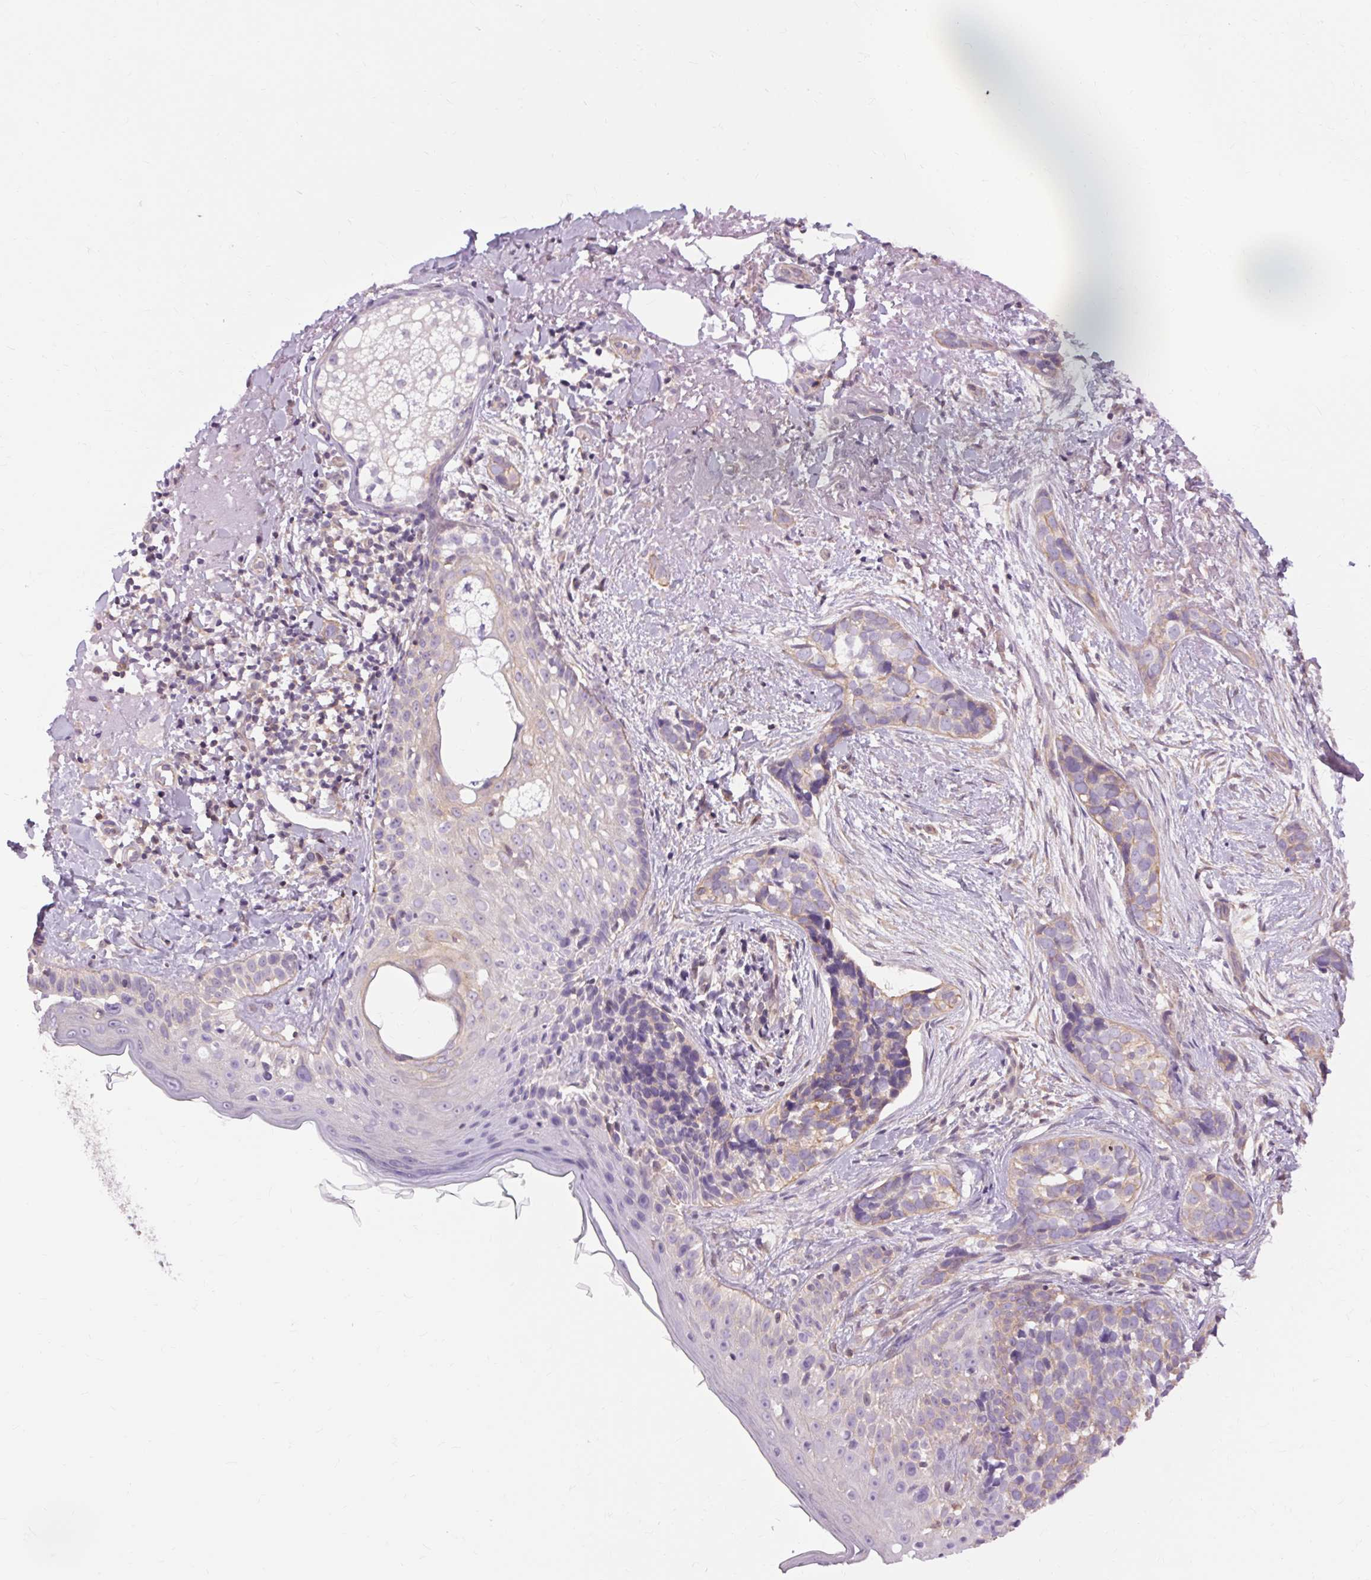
{"staining": {"intensity": "weak", "quantity": "<25%", "location": "cytoplasmic/membranous"}, "tissue": "skin cancer", "cell_type": "Tumor cells", "image_type": "cancer", "snomed": [{"axis": "morphology", "description": "Basal cell carcinoma"}, {"axis": "topography", "description": "Skin"}], "caption": "Immunohistochemistry (IHC) of human skin cancer displays no expression in tumor cells. (Stains: DAB (3,3'-diaminobenzidine) IHC with hematoxylin counter stain, Microscopy: brightfield microscopy at high magnification).", "gene": "TM6SF1", "patient": {"sex": "male", "age": 87}}